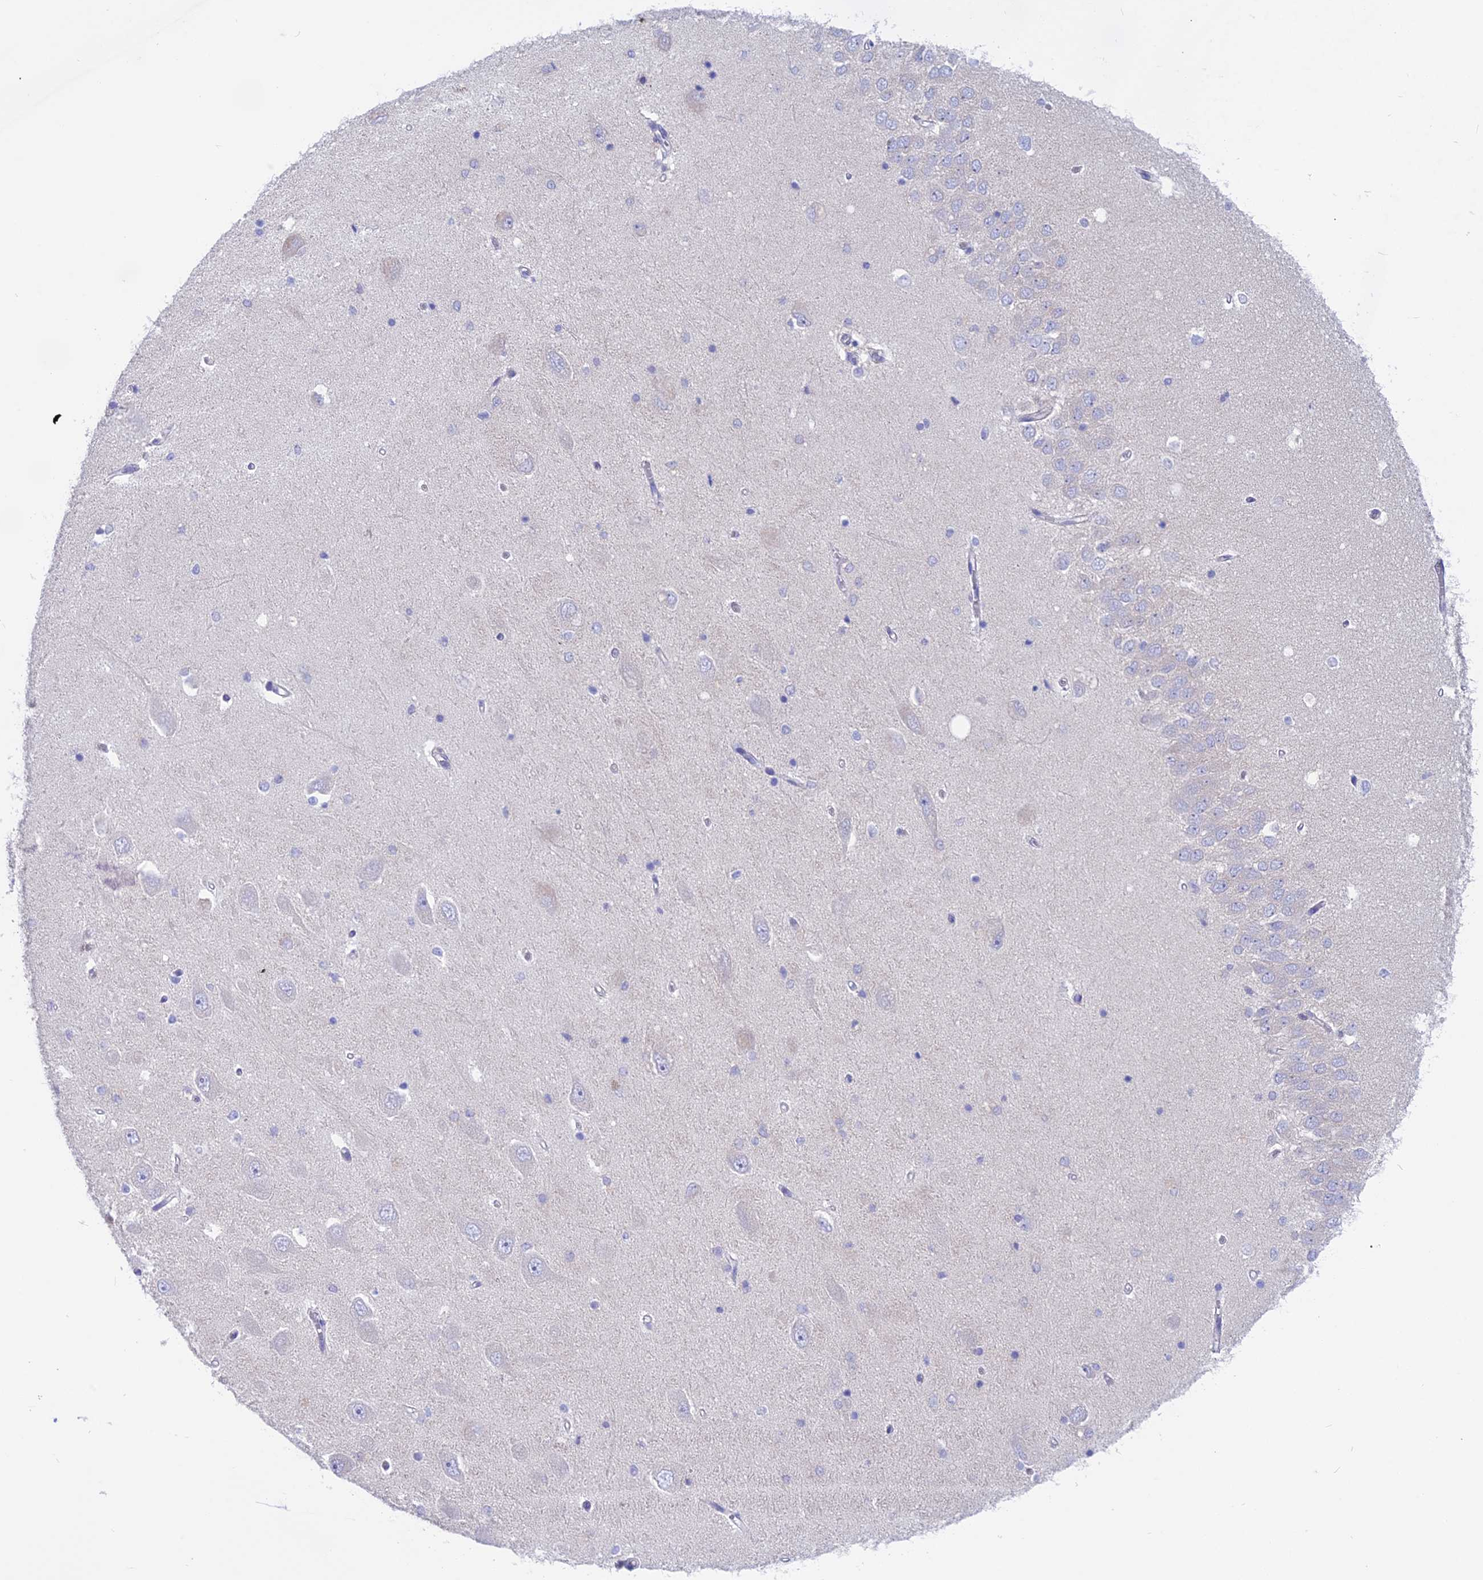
{"staining": {"intensity": "negative", "quantity": "none", "location": "none"}, "tissue": "hippocampus", "cell_type": "Glial cells", "image_type": "normal", "snomed": [{"axis": "morphology", "description": "Normal tissue, NOS"}, {"axis": "topography", "description": "Hippocampus"}], "caption": "This is an IHC histopathology image of benign human hippocampus. There is no staining in glial cells.", "gene": "LZTFL1", "patient": {"sex": "male", "age": 45}}